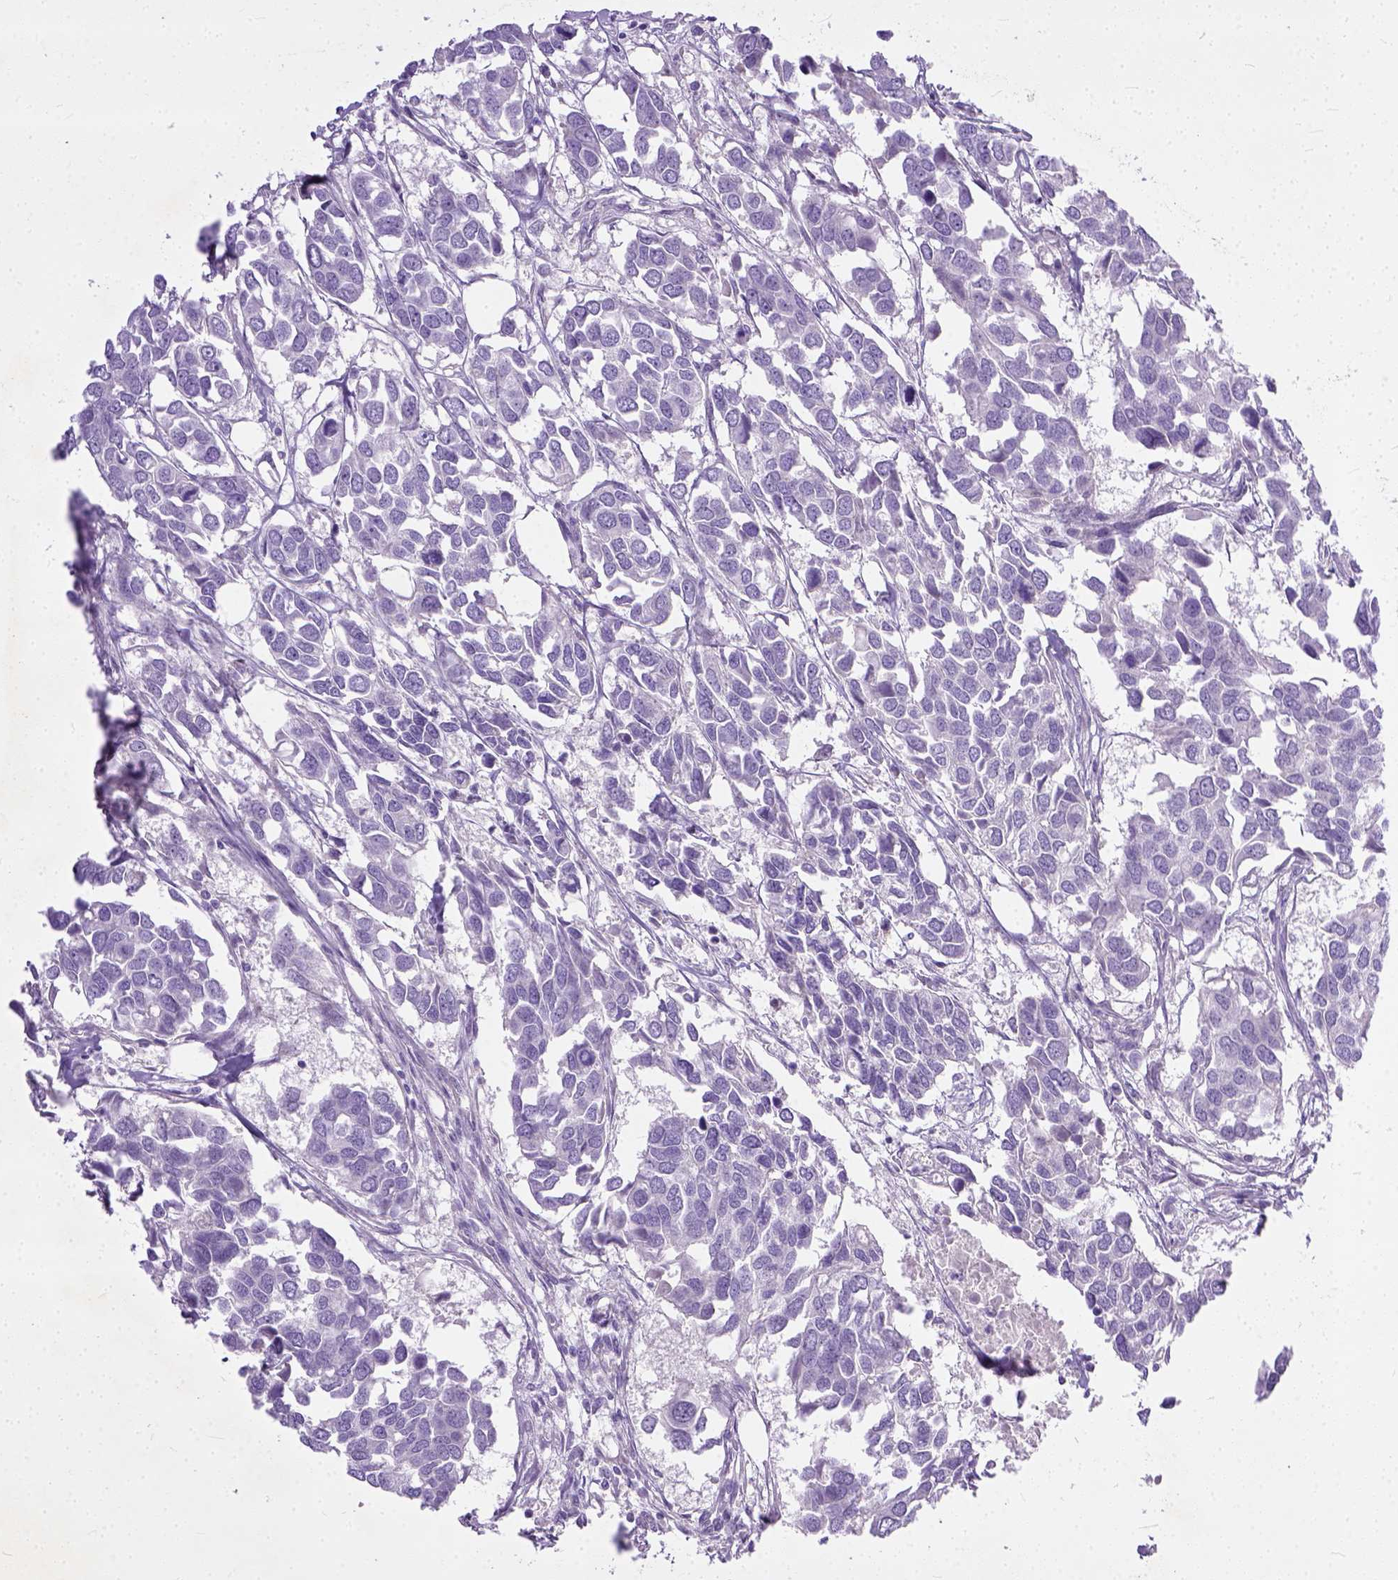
{"staining": {"intensity": "negative", "quantity": "none", "location": "none"}, "tissue": "breast cancer", "cell_type": "Tumor cells", "image_type": "cancer", "snomed": [{"axis": "morphology", "description": "Duct carcinoma"}, {"axis": "topography", "description": "Breast"}], "caption": "High magnification brightfield microscopy of intraductal carcinoma (breast) stained with DAB (3,3'-diaminobenzidine) (brown) and counterstained with hematoxylin (blue): tumor cells show no significant positivity.", "gene": "ADGRF1", "patient": {"sex": "female", "age": 83}}